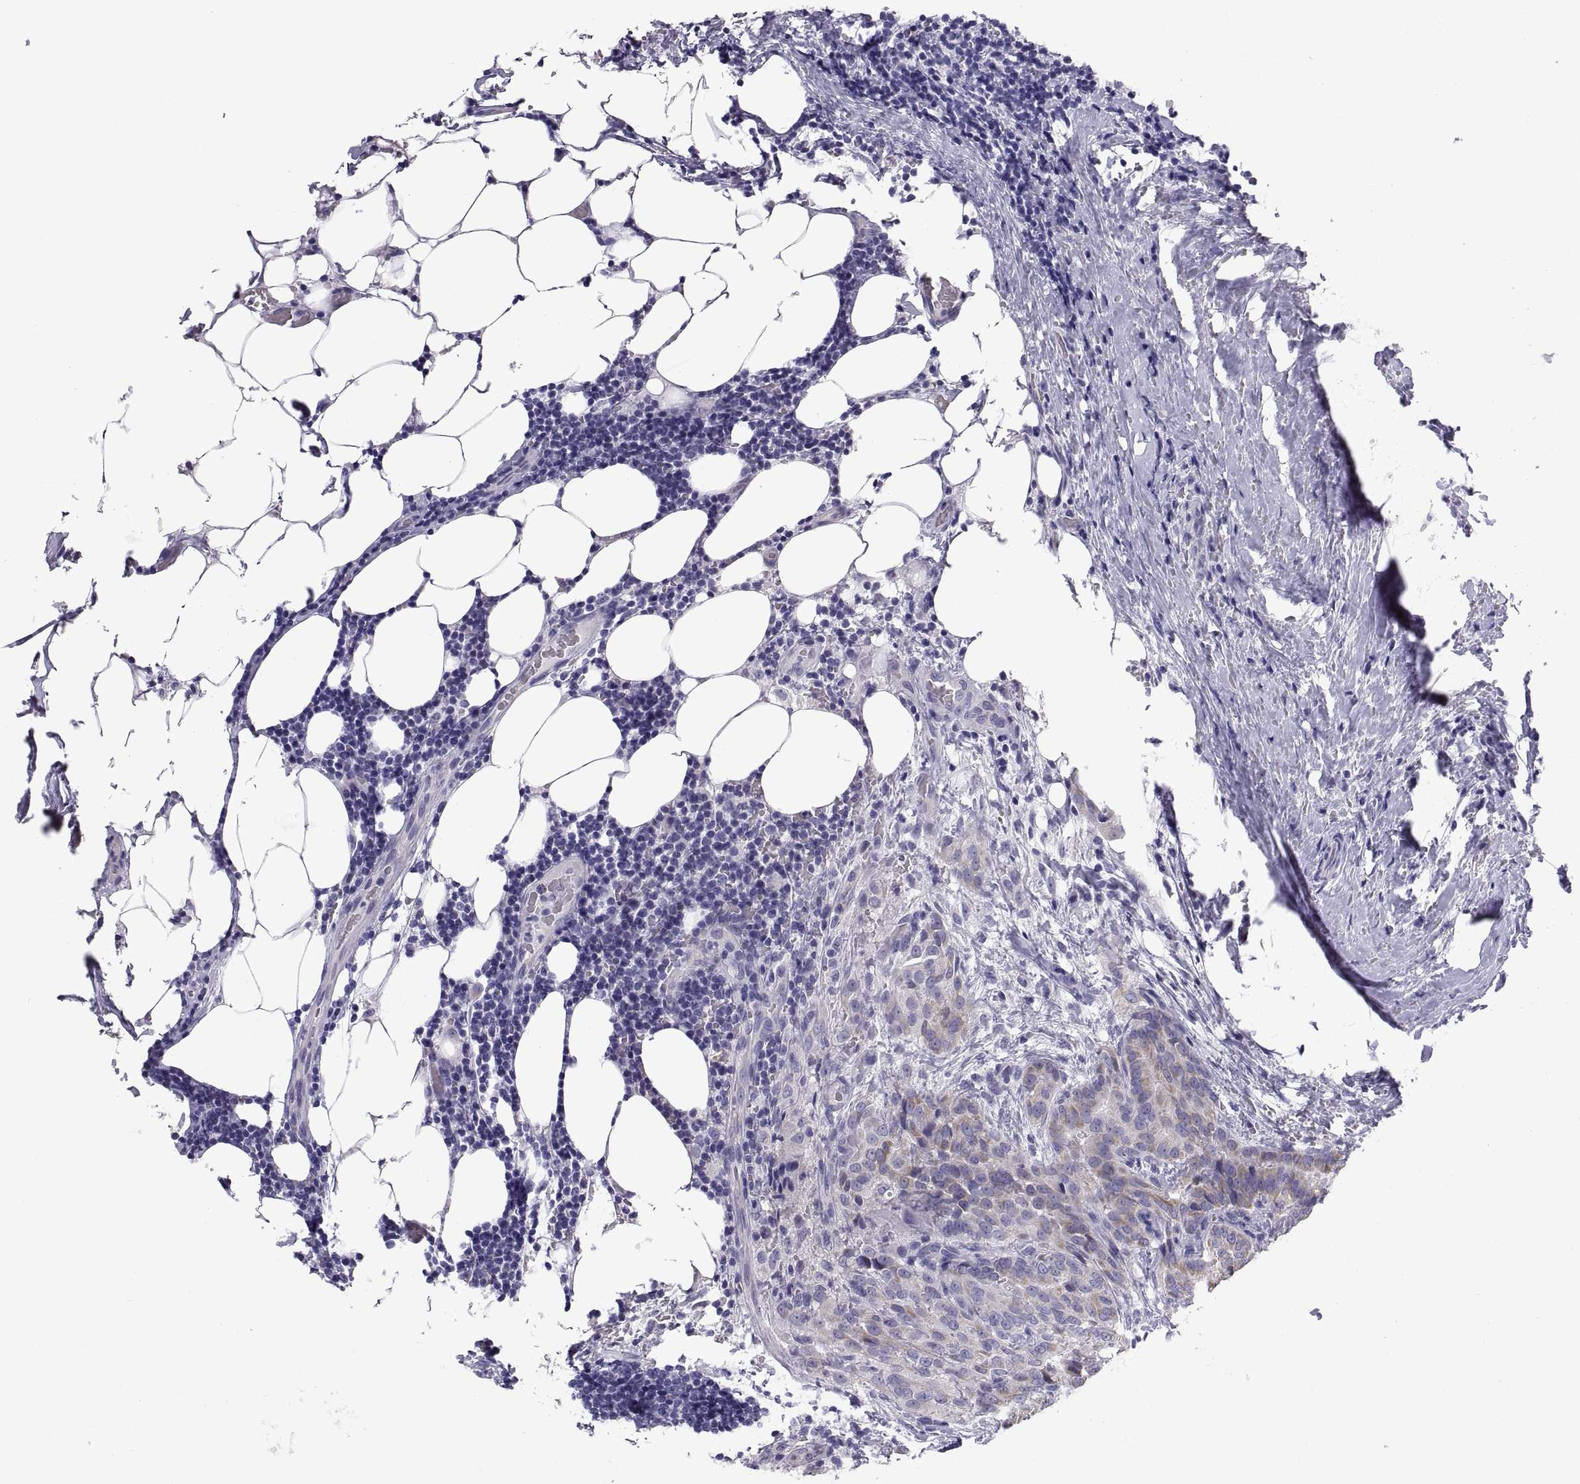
{"staining": {"intensity": "weak", "quantity": "<25%", "location": "cytoplasmic/membranous"}, "tissue": "thyroid cancer", "cell_type": "Tumor cells", "image_type": "cancer", "snomed": [{"axis": "morphology", "description": "Papillary adenocarcinoma, NOS"}, {"axis": "topography", "description": "Thyroid gland"}], "caption": "Tumor cells are negative for protein expression in human papillary adenocarcinoma (thyroid).", "gene": "FAM170A", "patient": {"sex": "male", "age": 61}}